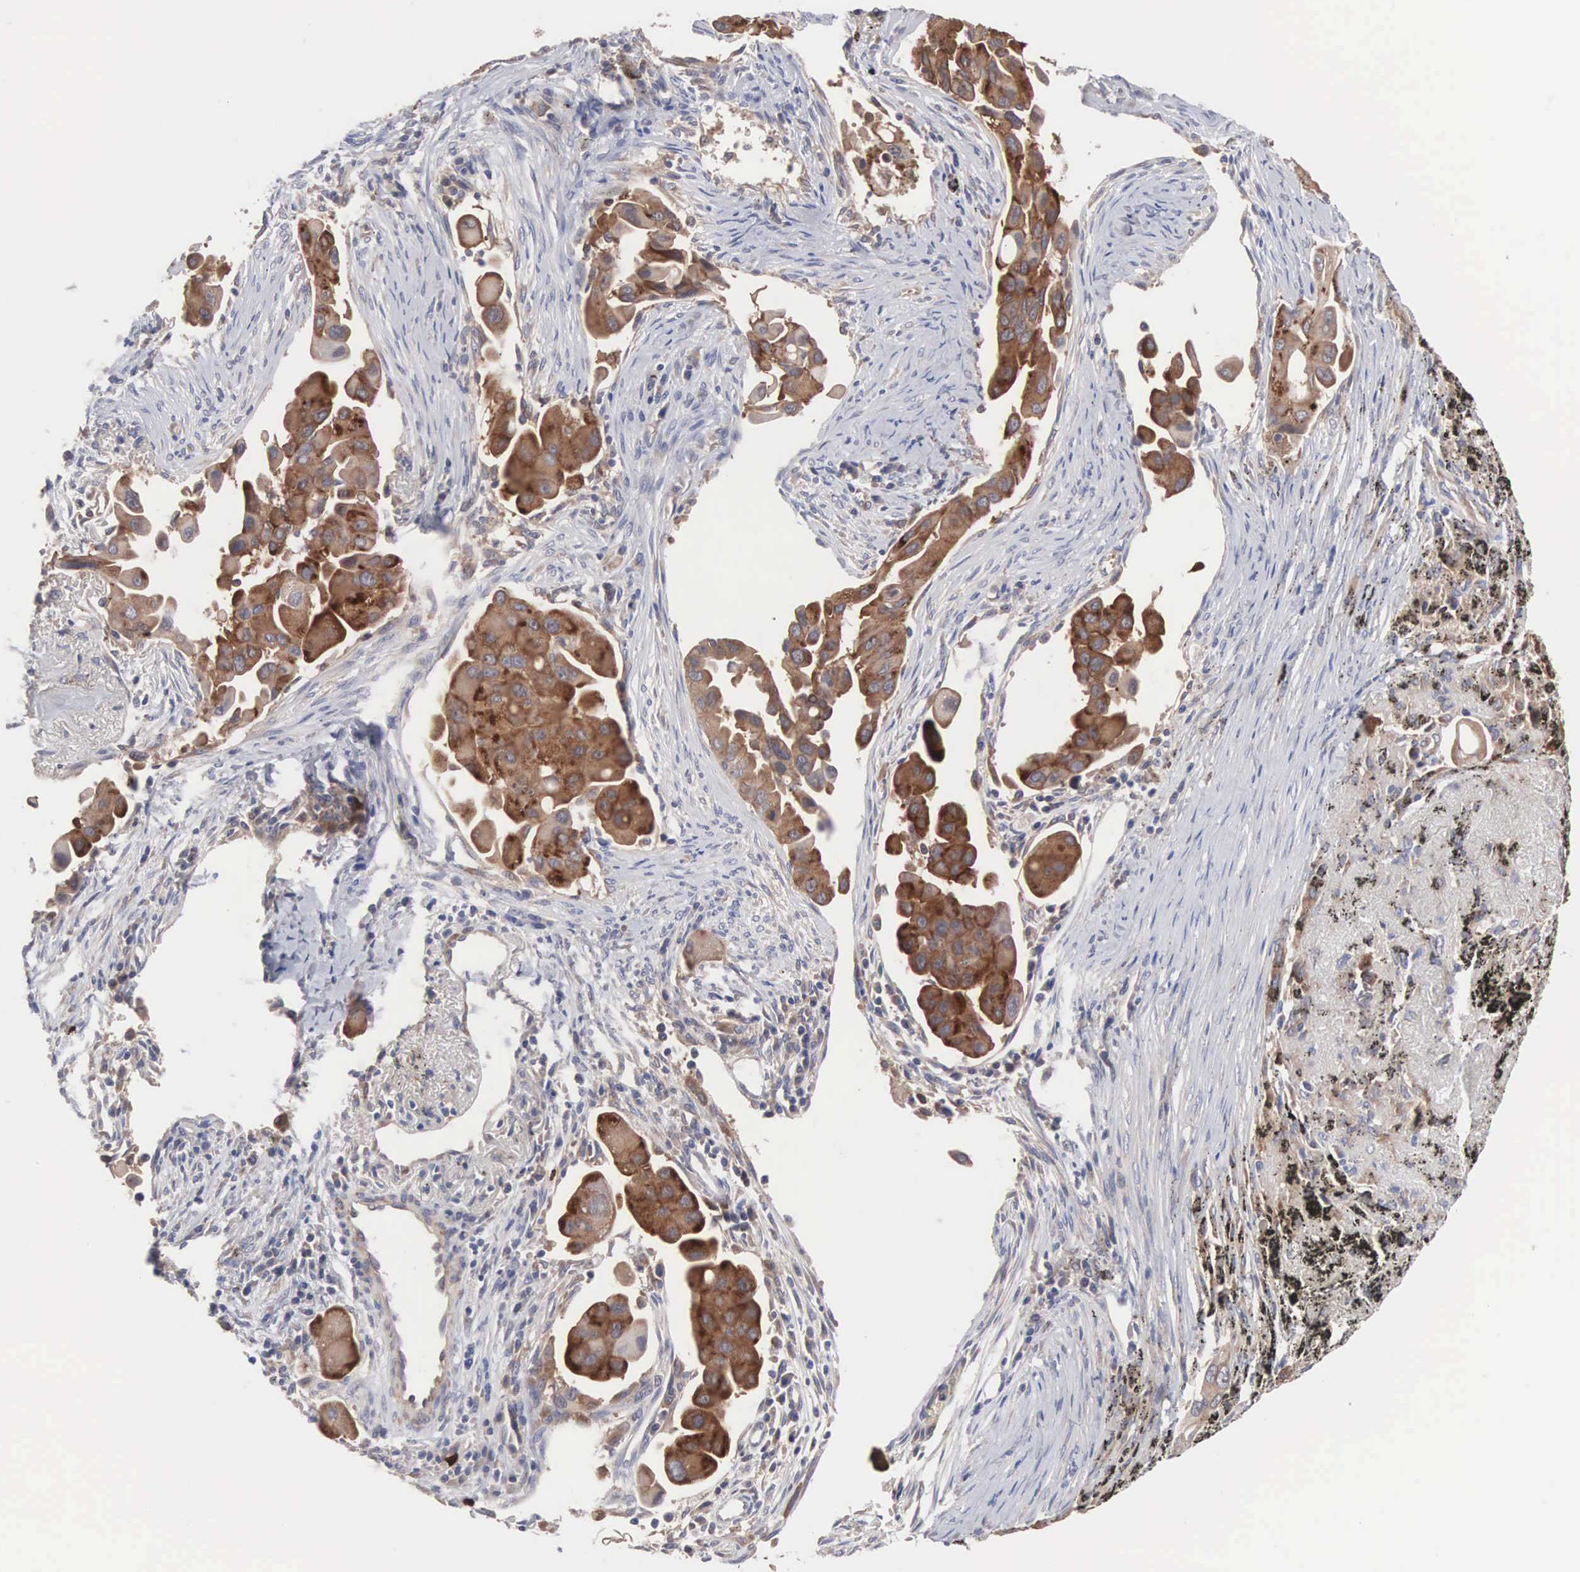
{"staining": {"intensity": "moderate", "quantity": ">75%", "location": "cytoplasmic/membranous"}, "tissue": "lung cancer", "cell_type": "Tumor cells", "image_type": "cancer", "snomed": [{"axis": "morphology", "description": "Adenocarcinoma, NOS"}, {"axis": "topography", "description": "Lung"}], "caption": "Moderate cytoplasmic/membranous protein expression is present in approximately >75% of tumor cells in lung adenocarcinoma.", "gene": "INF2", "patient": {"sex": "male", "age": 68}}